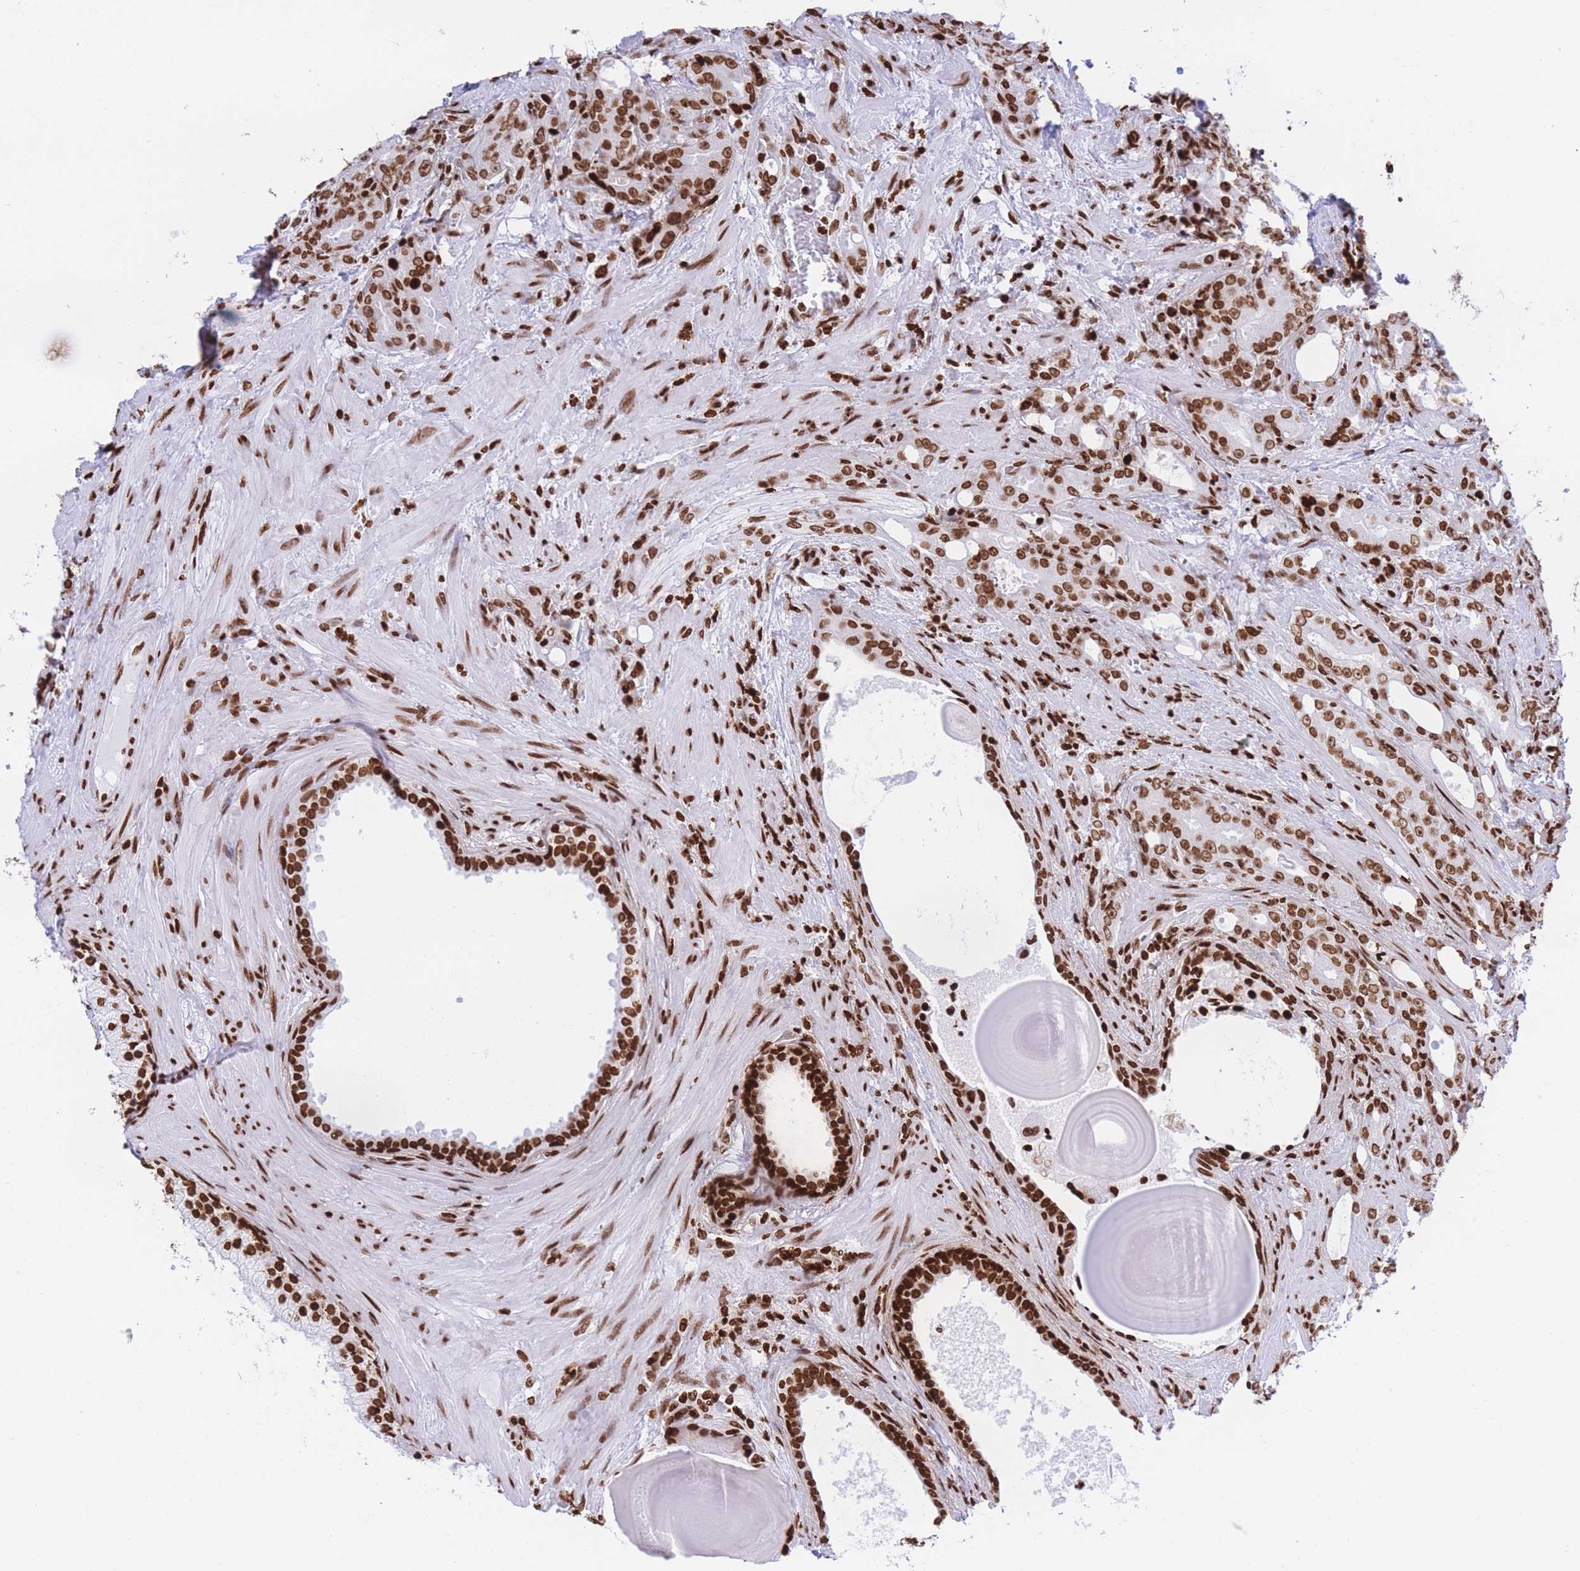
{"staining": {"intensity": "moderate", "quantity": ">75%", "location": "nuclear"}, "tissue": "prostate cancer", "cell_type": "Tumor cells", "image_type": "cancer", "snomed": [{"axis": "morphology", "description": "Adenocarcinoma, High grade"}, {"axis": "topography", "description": "Prostate"}], "caption": "The immunohistochemical stain shows moderate nuclear staining in tumor cells of prostate adenocarcinoma (high-grade) tissue. The staining is performed using DAB brown chromogen to label protein expression. The nuclei are counter-stained blue using hematoxylin.", "gene": "H2BC11", "patient": {"sex": "male", "age": 69}}